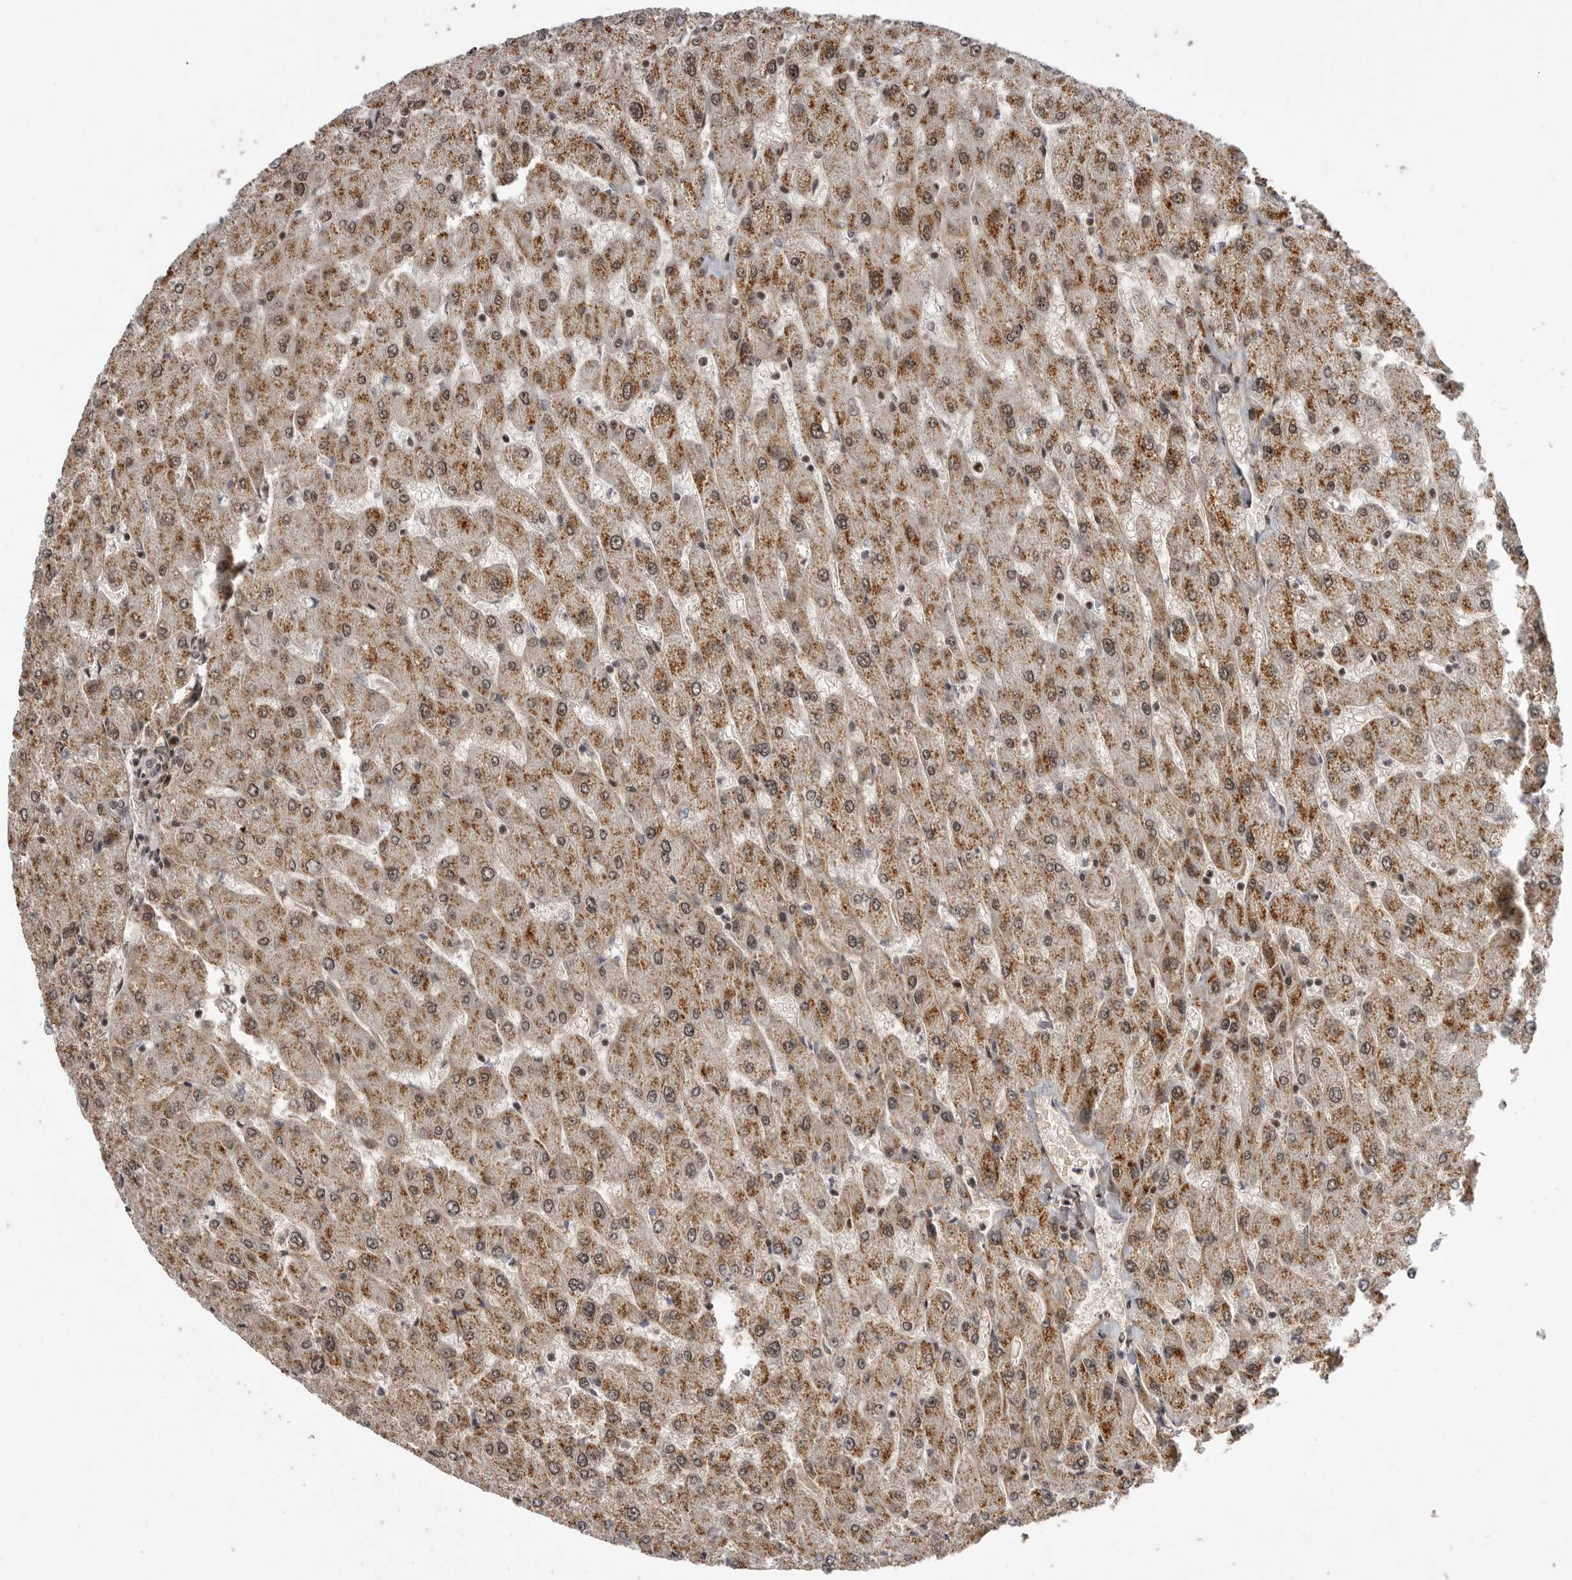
{"staining": {"intensity": "moderate", "quantity": ">75%", "location": "nuclear"}, "tissue": "liver", "cell_type": "Cholangiocytes", "image_type": "normal", "snomed": [{"axis": "morphology", "description": "Normal tissue, NOS"}, {"axis": "topography", "description": "Liver"}], "caption": "Unremarkable liver was stained to show a protein in brown. There is medium levels of moderate nuclear positivity in approximately >75% of cholangiocytes. (DAB IHC, brown staining for protein, blue staining for nuclei).", "gene": "PPP1R8", "patient": {"sex": "male", "age": 55}}